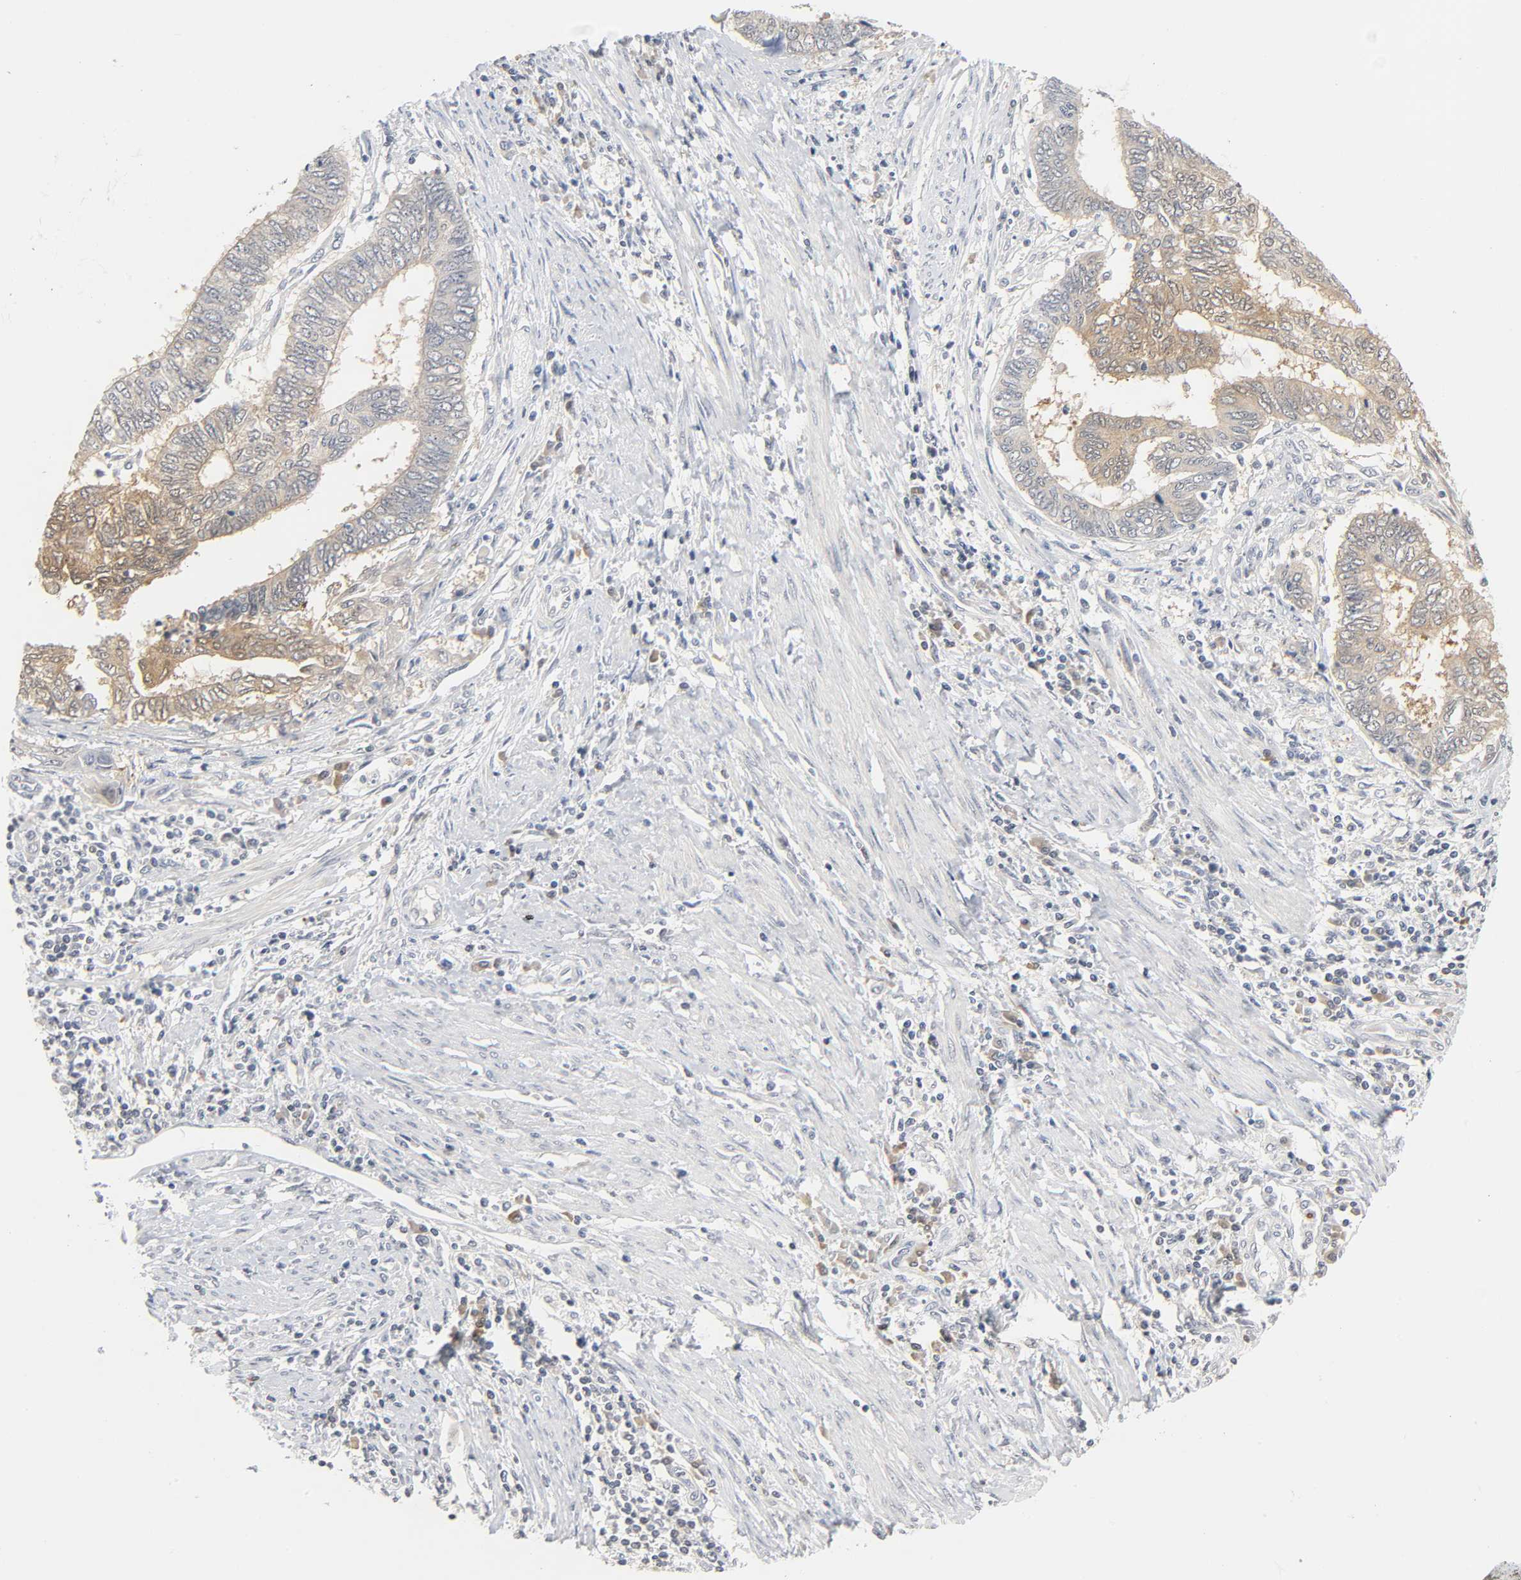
{"staining": {"intensity": "weak", "quantity": "<25%", "location": "cytoplasmic/membranous"}, "tissue": "endometrial cancer", "cell_type": "Tumor cells", "image_type": "cancer", "snomed": [{"axis": "morphology", "description": "Adenocarcinoma, NOS"}, {"axis": "topography", "description": "Uterus"}, {"axis": "topography", "description": "Endometrium"}], "caption": "The immunohistochemistry (IHC) histopathology image has no significant positivity in tumor cells of endometrial adenocarcinoma tissue.", "gene": "MIF", "patient": {"sex": "female", "age": 70}}